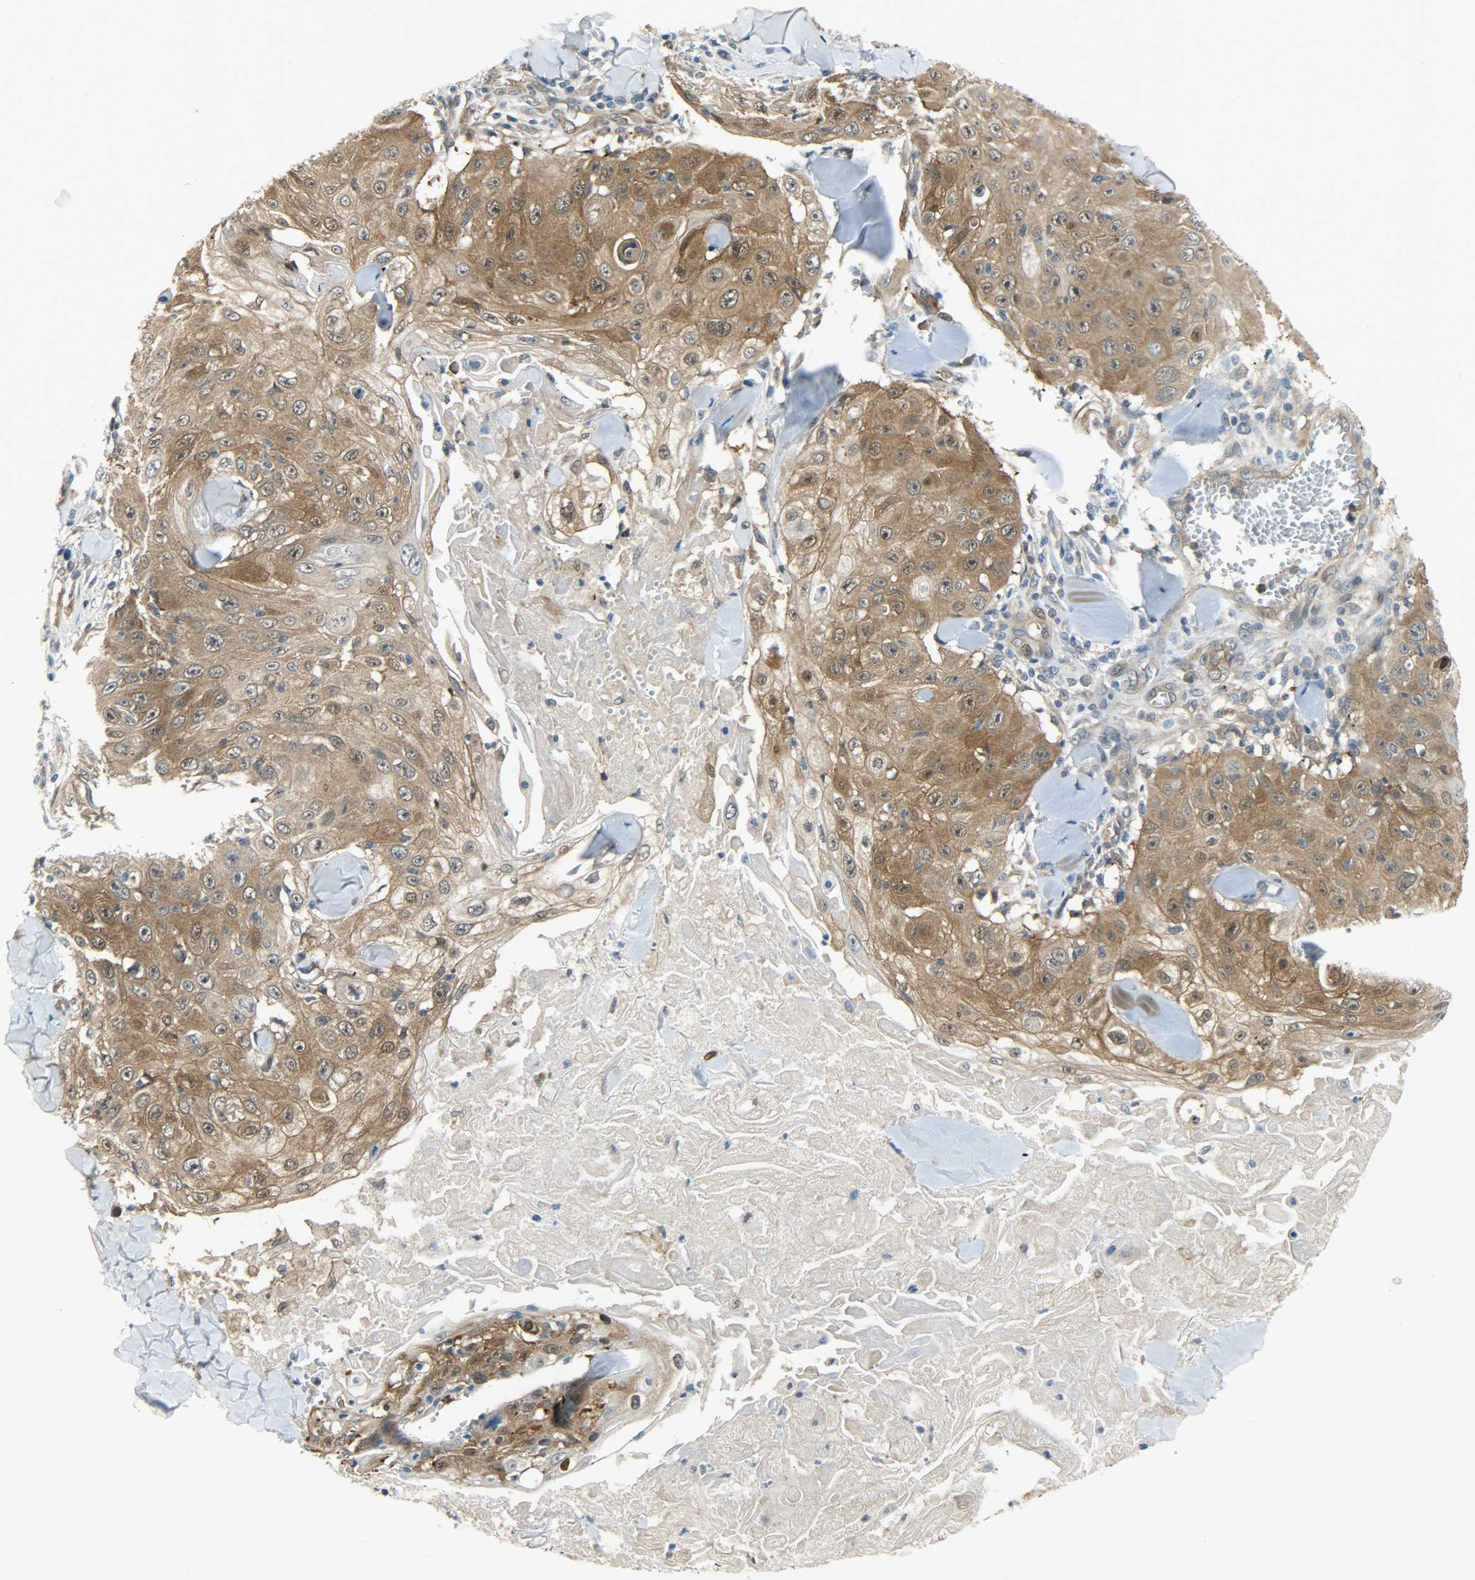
{"staining": {"intensity": "strong", "quantity": ">75%", "location": "cytoplasmic/membranous"}, "tissue": "skin cancer", "cell_type": "Tumor cells", "image_type": "cancer", "snomed": [{"axis": "morphology", "description": "Squamous cell carcinoma, NOS"}, {"axis": "topography", "description": "Skin"}], "caption": "Protein expression analysis of skin squamous cell carcinoma reveals strong cytoplasmic/membranous expression in approximately >75% of tumor cells.", "gene": "EIF4EBP1", "patient": {"sex": "male", "age": 86}}